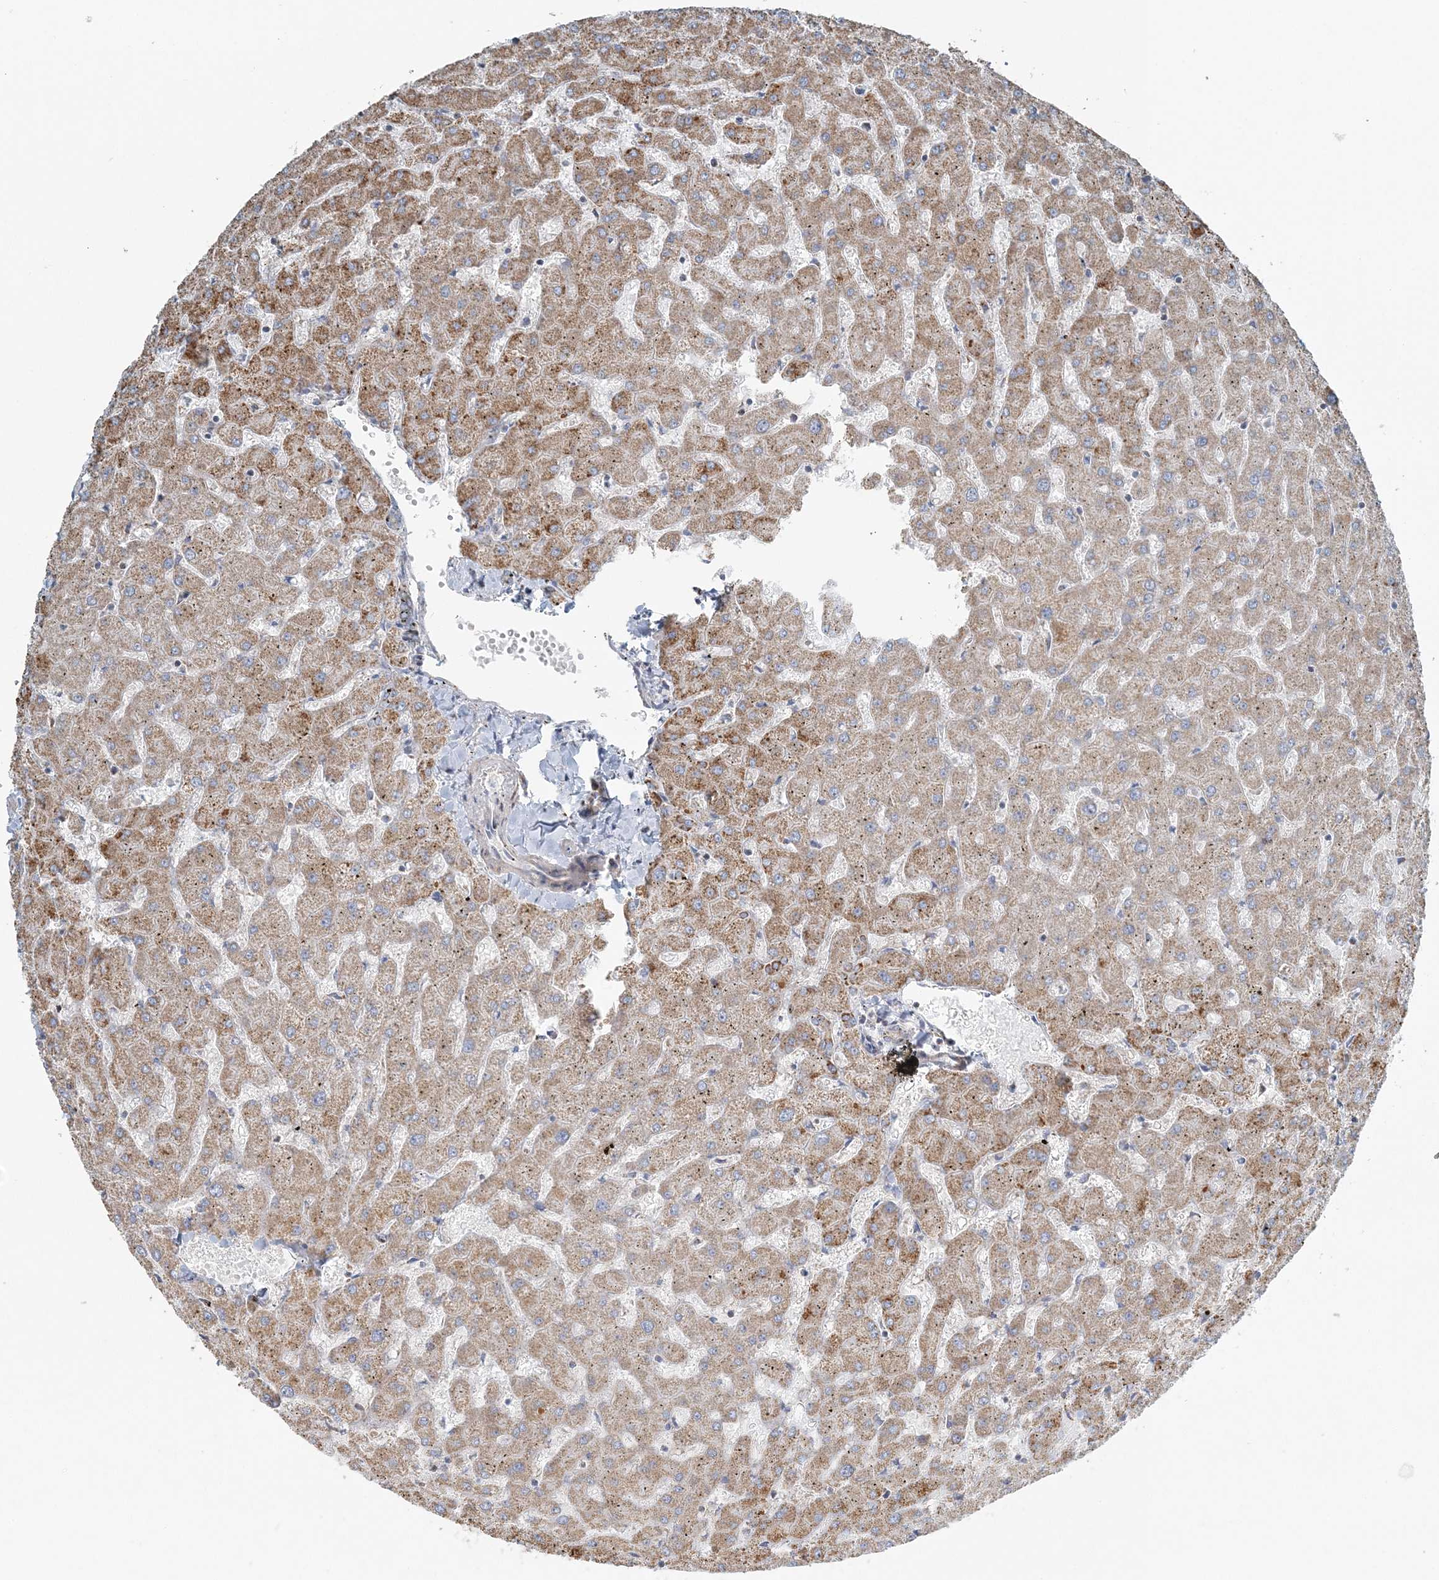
{"staining": {"intensity": "moderate", "quantity": ">75%", "location": "cytoplasmic/membranous"}, "tissue": "liver", "cell_type": "Cholangiocytes", "image_type": "normal", "snomed": [{"axis": "morphology", "description": "Normal tissue, NOS"}, {"axis": "topography", "description": "Liver"}], "caption": "Liver stained with immunohistochemistry shows moderate cytoplasmic/membranous staining in about >75% of cholangiocytes.", "gene": "SLC22A16", "patient": {"sex": "female", "age": 63}}